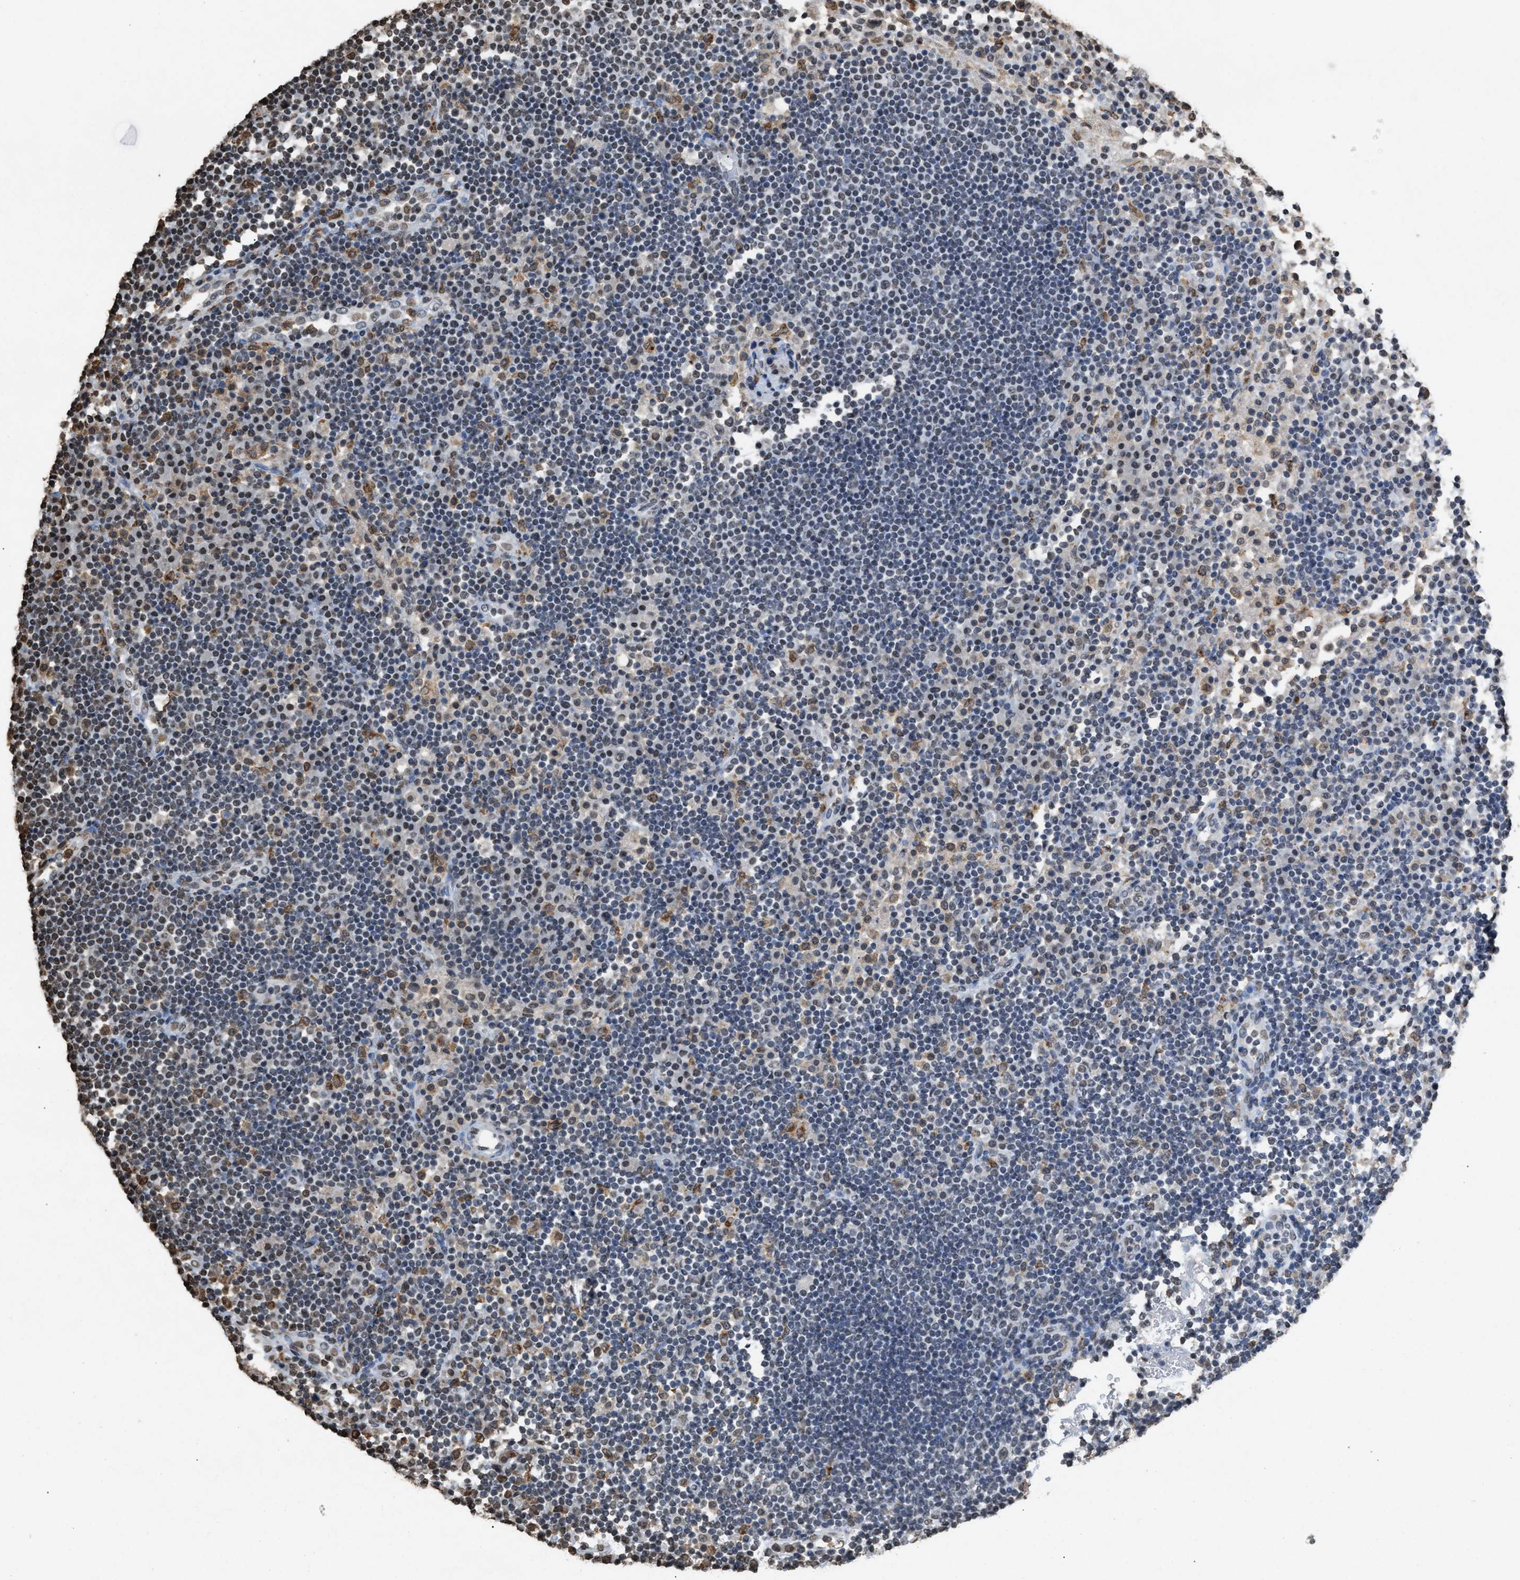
{"staining": {"intensity": "weak", "quantity": "<25%", "location": "nuclear"}, "tissue": "lymph node", "cell_type": "Germinal center cells", "image_type": "normal", "snomed": [{"axis": "morphology", "description": "Normal tissue, NOS"}, {"axis": "topography", "description": "Lymph node"}], "caption": "Immunohistochemistry histopathology image of unremarkable lymph node: human lymph node stained with DAB demonstrates no significant protein staining in germinal center cells. (Stains: DAB immunohistochemistry (IHC) with hematoxylin counter stain, Microscopy: brightfield microscopy at high magnification).", "gene": "NUP88", "patient": {"sex": "female", "age": 53}}